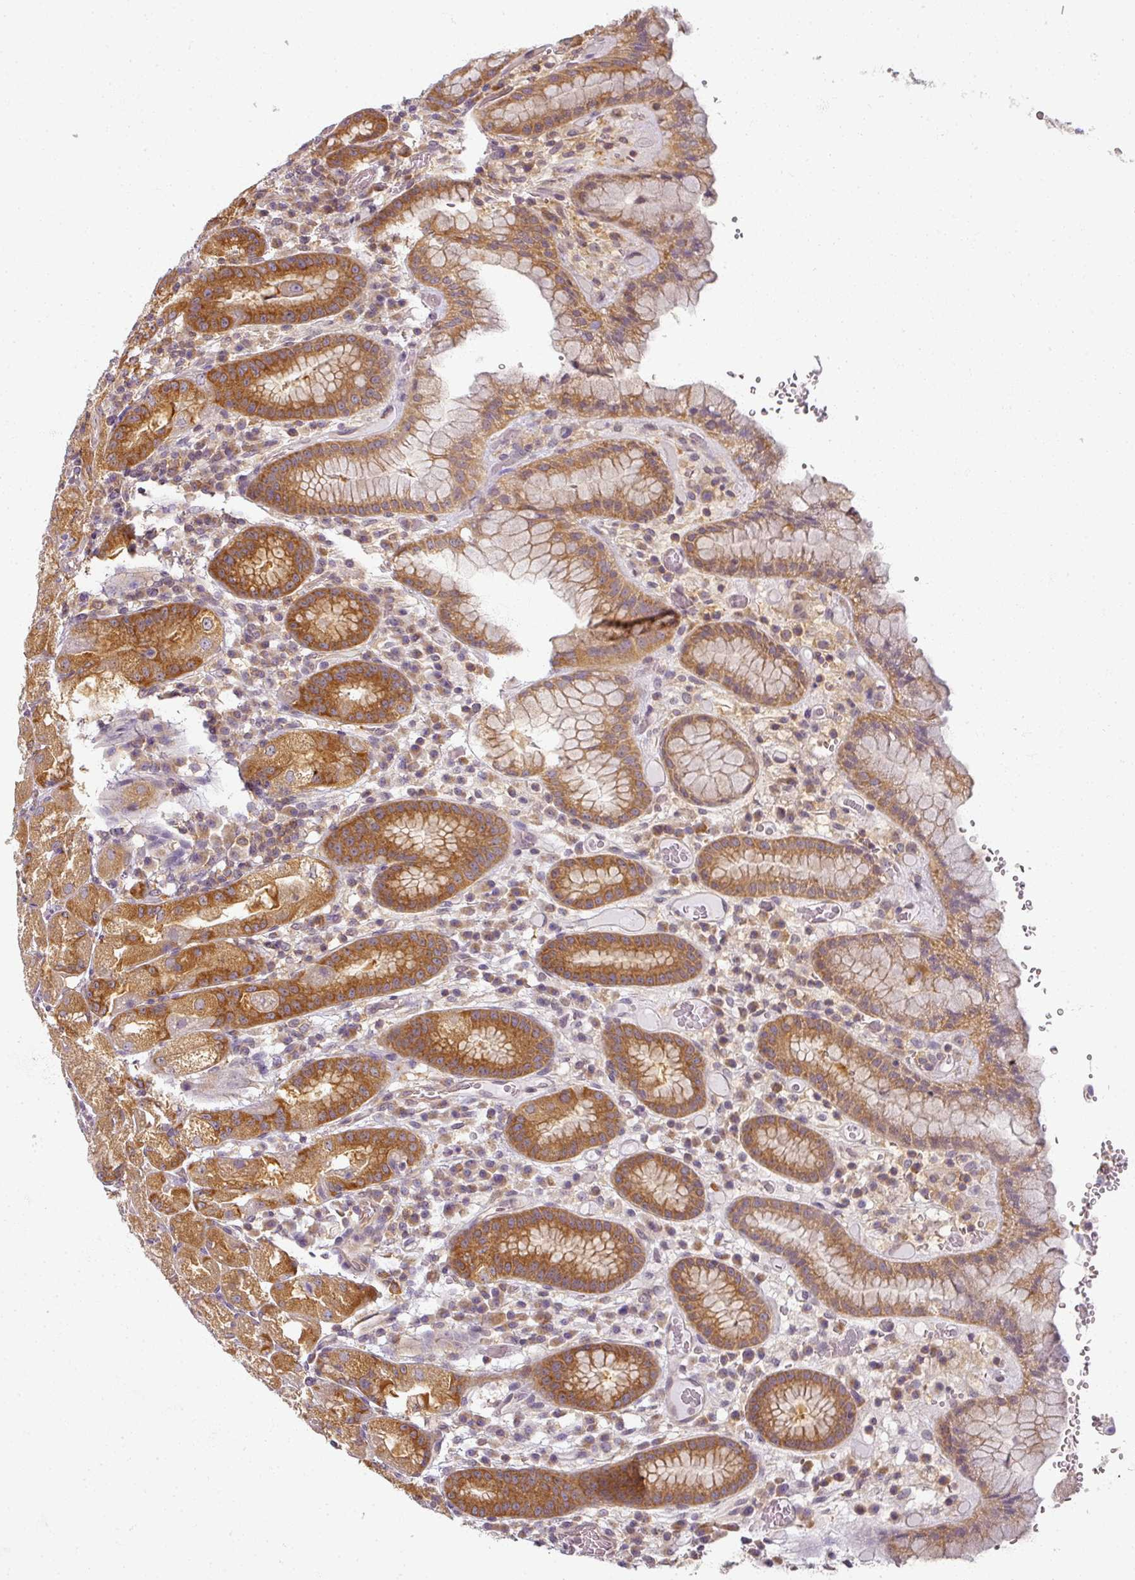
{"staining": {"intensity": "strong", "quantity": ">75%", "location": "cytoplasmic/membranous,nuclear"}, "tissue": "stomach", "cell_type": "Glandular cells", "image_type": "normal", "snomed": [{"axis": "morphology", "description": "Normal tissue, NOS"}, {"axis": "topography", "description": "Stomach, upper"}], "caption": "About >75% of glandular cells in normal human stomach exhibit strong cytoplasmic/membranous,nuclear protein staining as visualized by brown immunohistochemical staining.", "gene": "AGPAT4", "patient": {"sex": "male", "age": 52}}